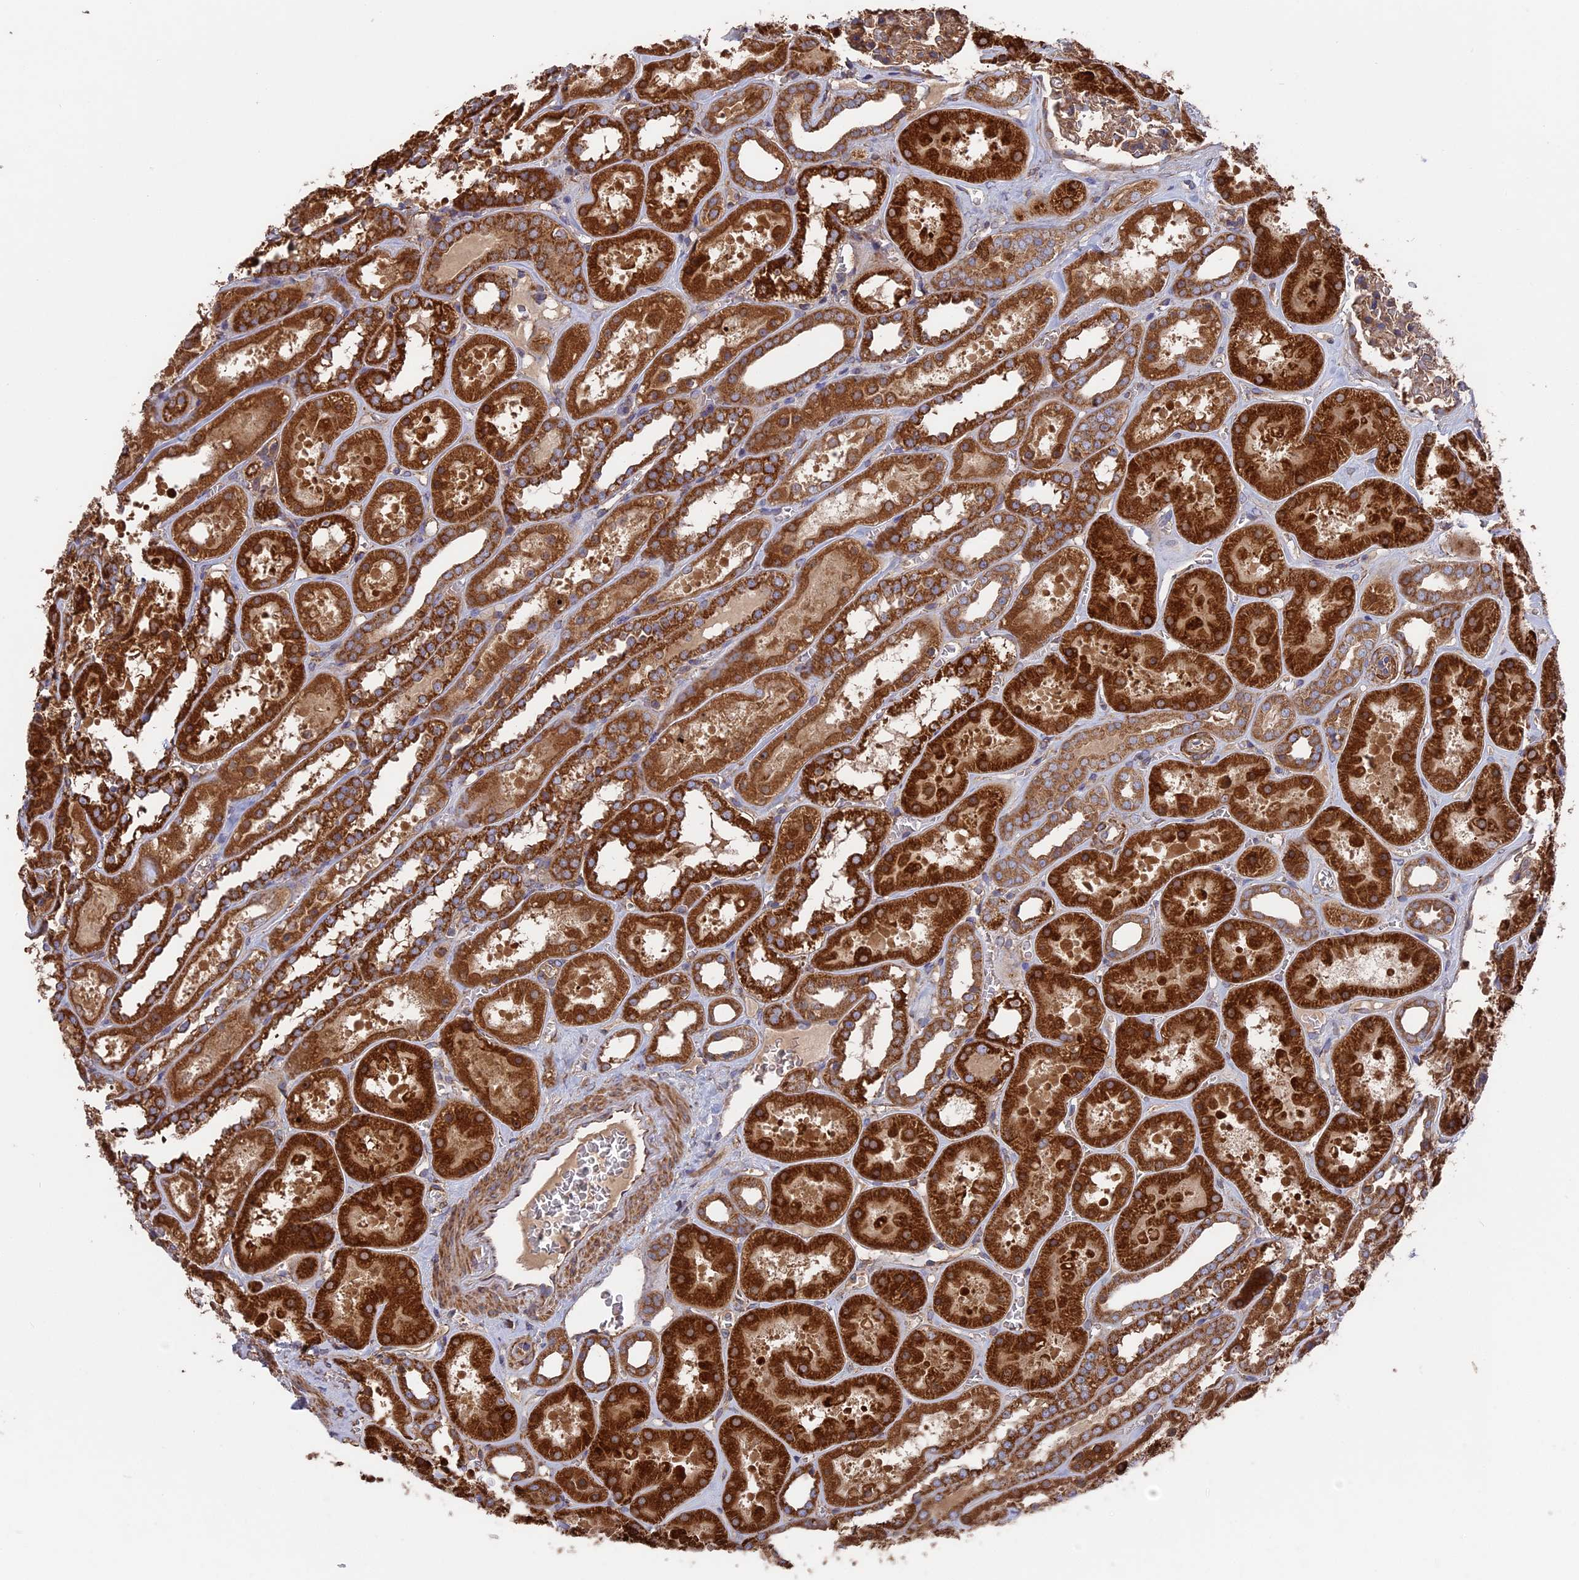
{"staining": {"intensity": "moderate", "quantity": ">75%", "location": "cytoplasmic/membranous"}, "tissue": "kidney", "cell_type": "Cells in glomeruli", "image_type": "normal", "snomed": [{"axis": "morphology", "description": "Normal tissue, NOS"}, {"axis": "topography", "description": "Kidney"}], "caption": "A high-resolution micrograph shows immunohistochemistry (IHC) staining of benign kidney, which demonstrates moderate cytoplasmic/membranous positivity in about >75% of cells in glomeruli. Immunohistochemistry (ihc) stains the protein in brown and the nuclei are stained blue.", "gene": "TELO2", "patient": {"sex": "female", "age": 41}}